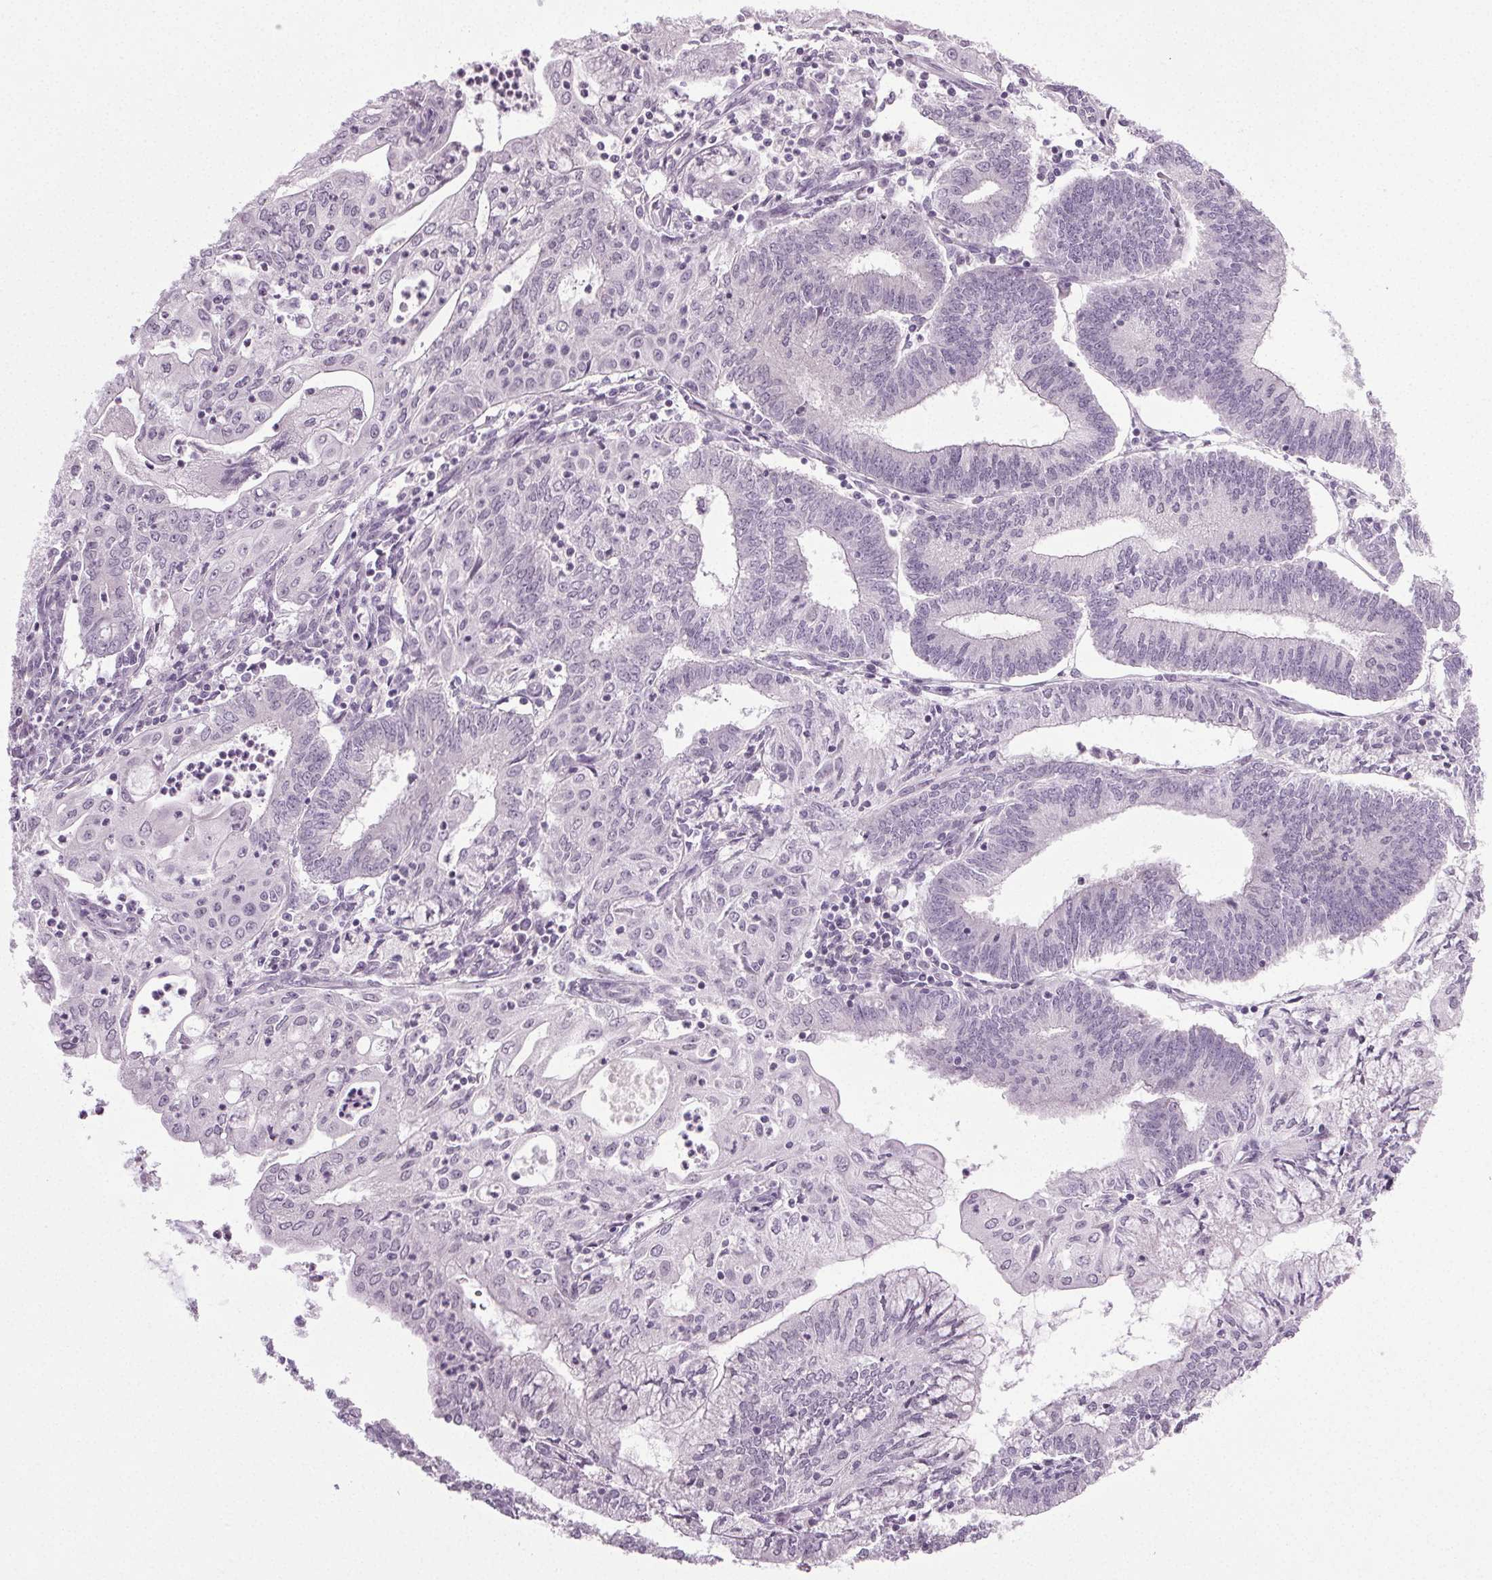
{"staining": {"intensity": "negative", "quantity": "none", "location": "none"}, "tissue": "endometrial cancer", "cell_type": "Tumor cells", "image_type": "cancer", "snomed": [{"axis": "morphology", "description": "Adenocarcinoma, NOS"}, {"axis": "topography", "description": "Endometrium"}], "caption": "Protein analysis of endometrial adenocarcinoma shows no significant expression in tumor cells.", "gene": "IGF2BP1", "patient": {"sex": "female", "age": 61}}